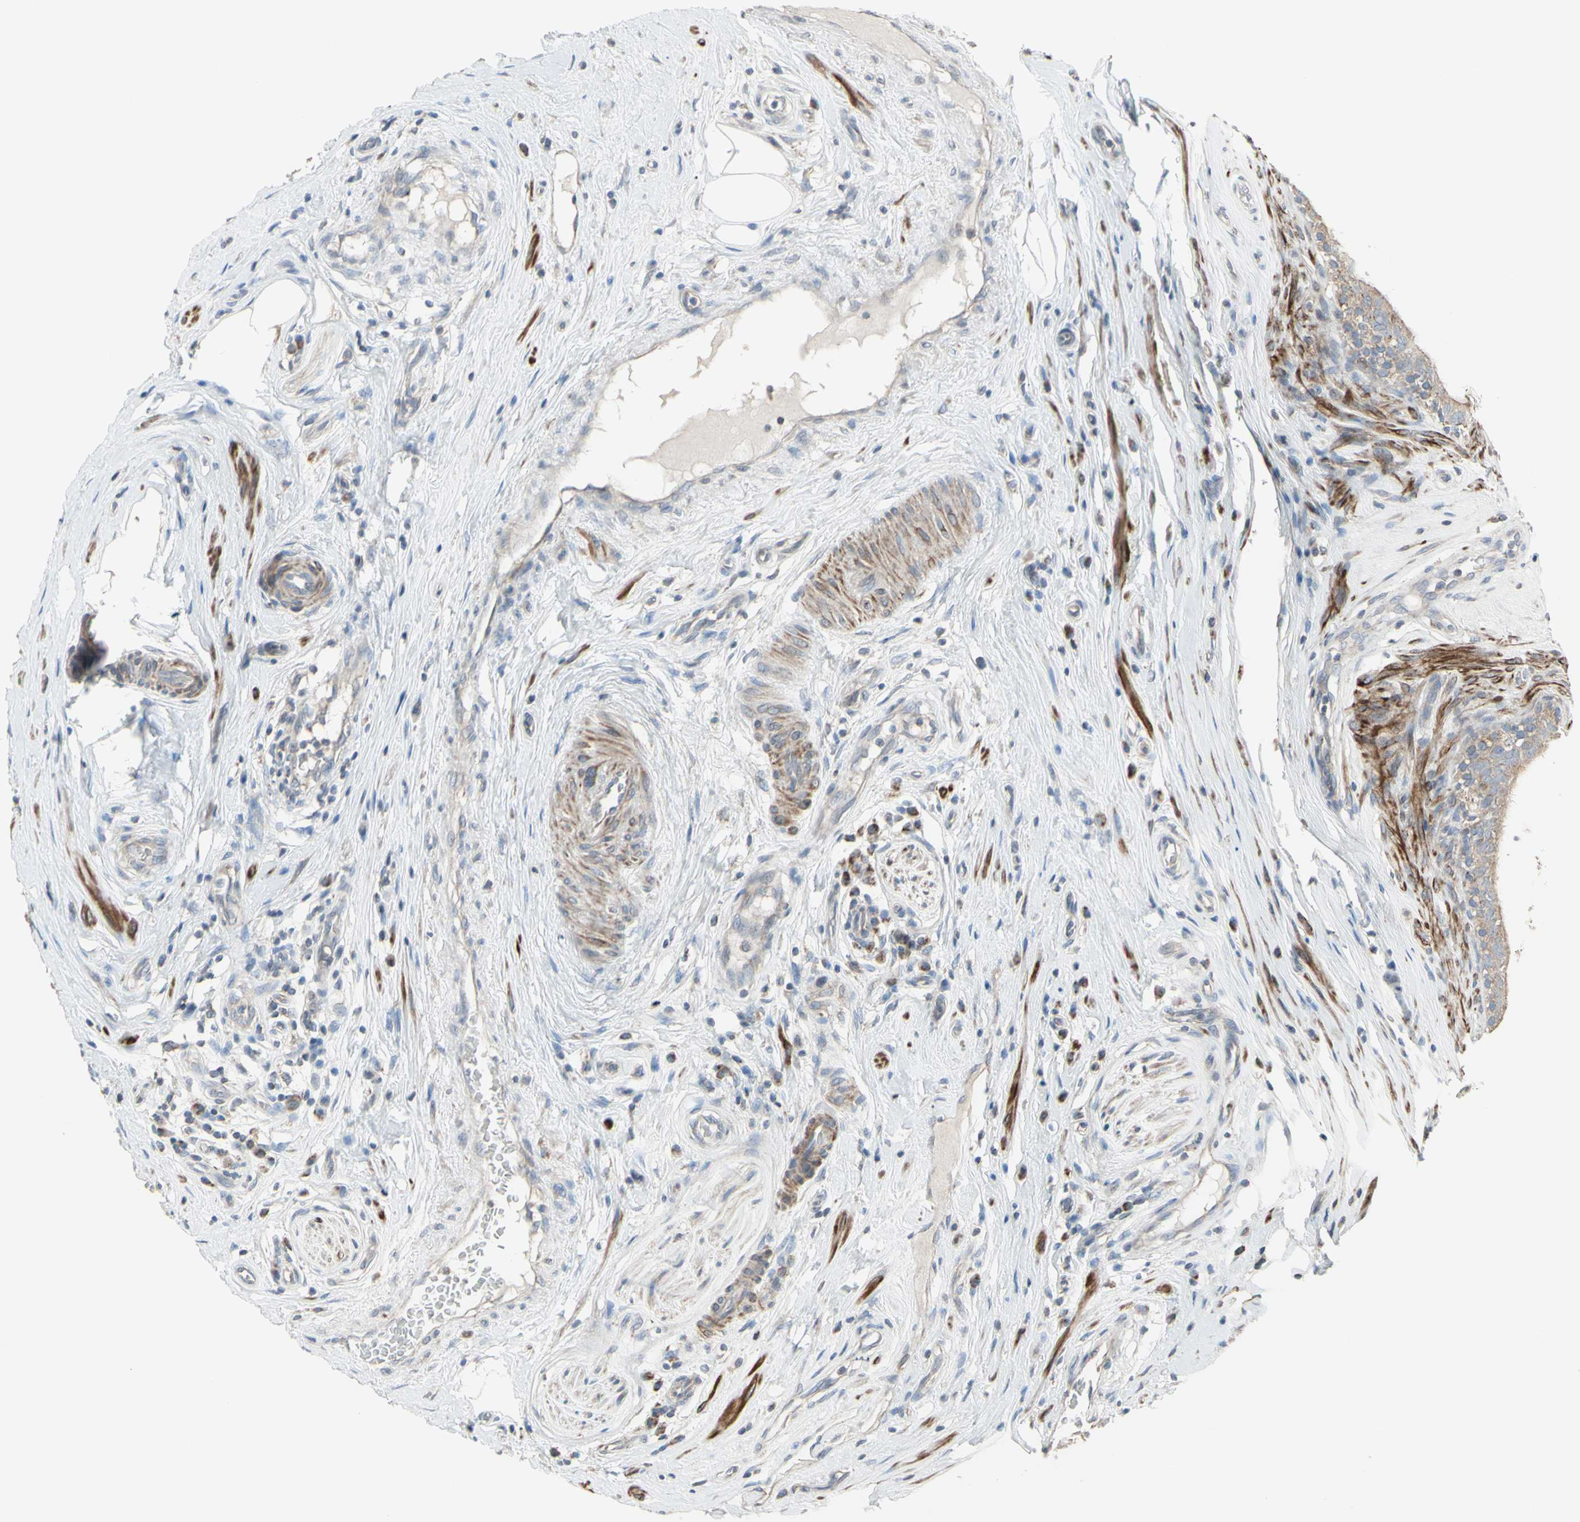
{"staining": {"intensity": "weak", "quantity": ">75%", "location": "cytoplasmic/membranous"}, "tissue": "epididymis", "cell_type": "Glandular cells", "image_type": "normal", "snomed": [{"axis": "morphology", "description": "Normal tissue, NOS"}, {"axis": "morphology", "description": "Inflammation, NOS"}, {"axis": "topography", "description": "Epididymis"}], "caption": "A brown stain highlights weak cytoplasmic/membranous positivity of a protein in glandular cells of benign epididymis. The staining is performed using DAB brown chromogen to label protein expression. The nuclei are counter-stained blue using hematoxylin.", "gene": "FAM171B", "patient": {"sex": "male", "age": 84}}